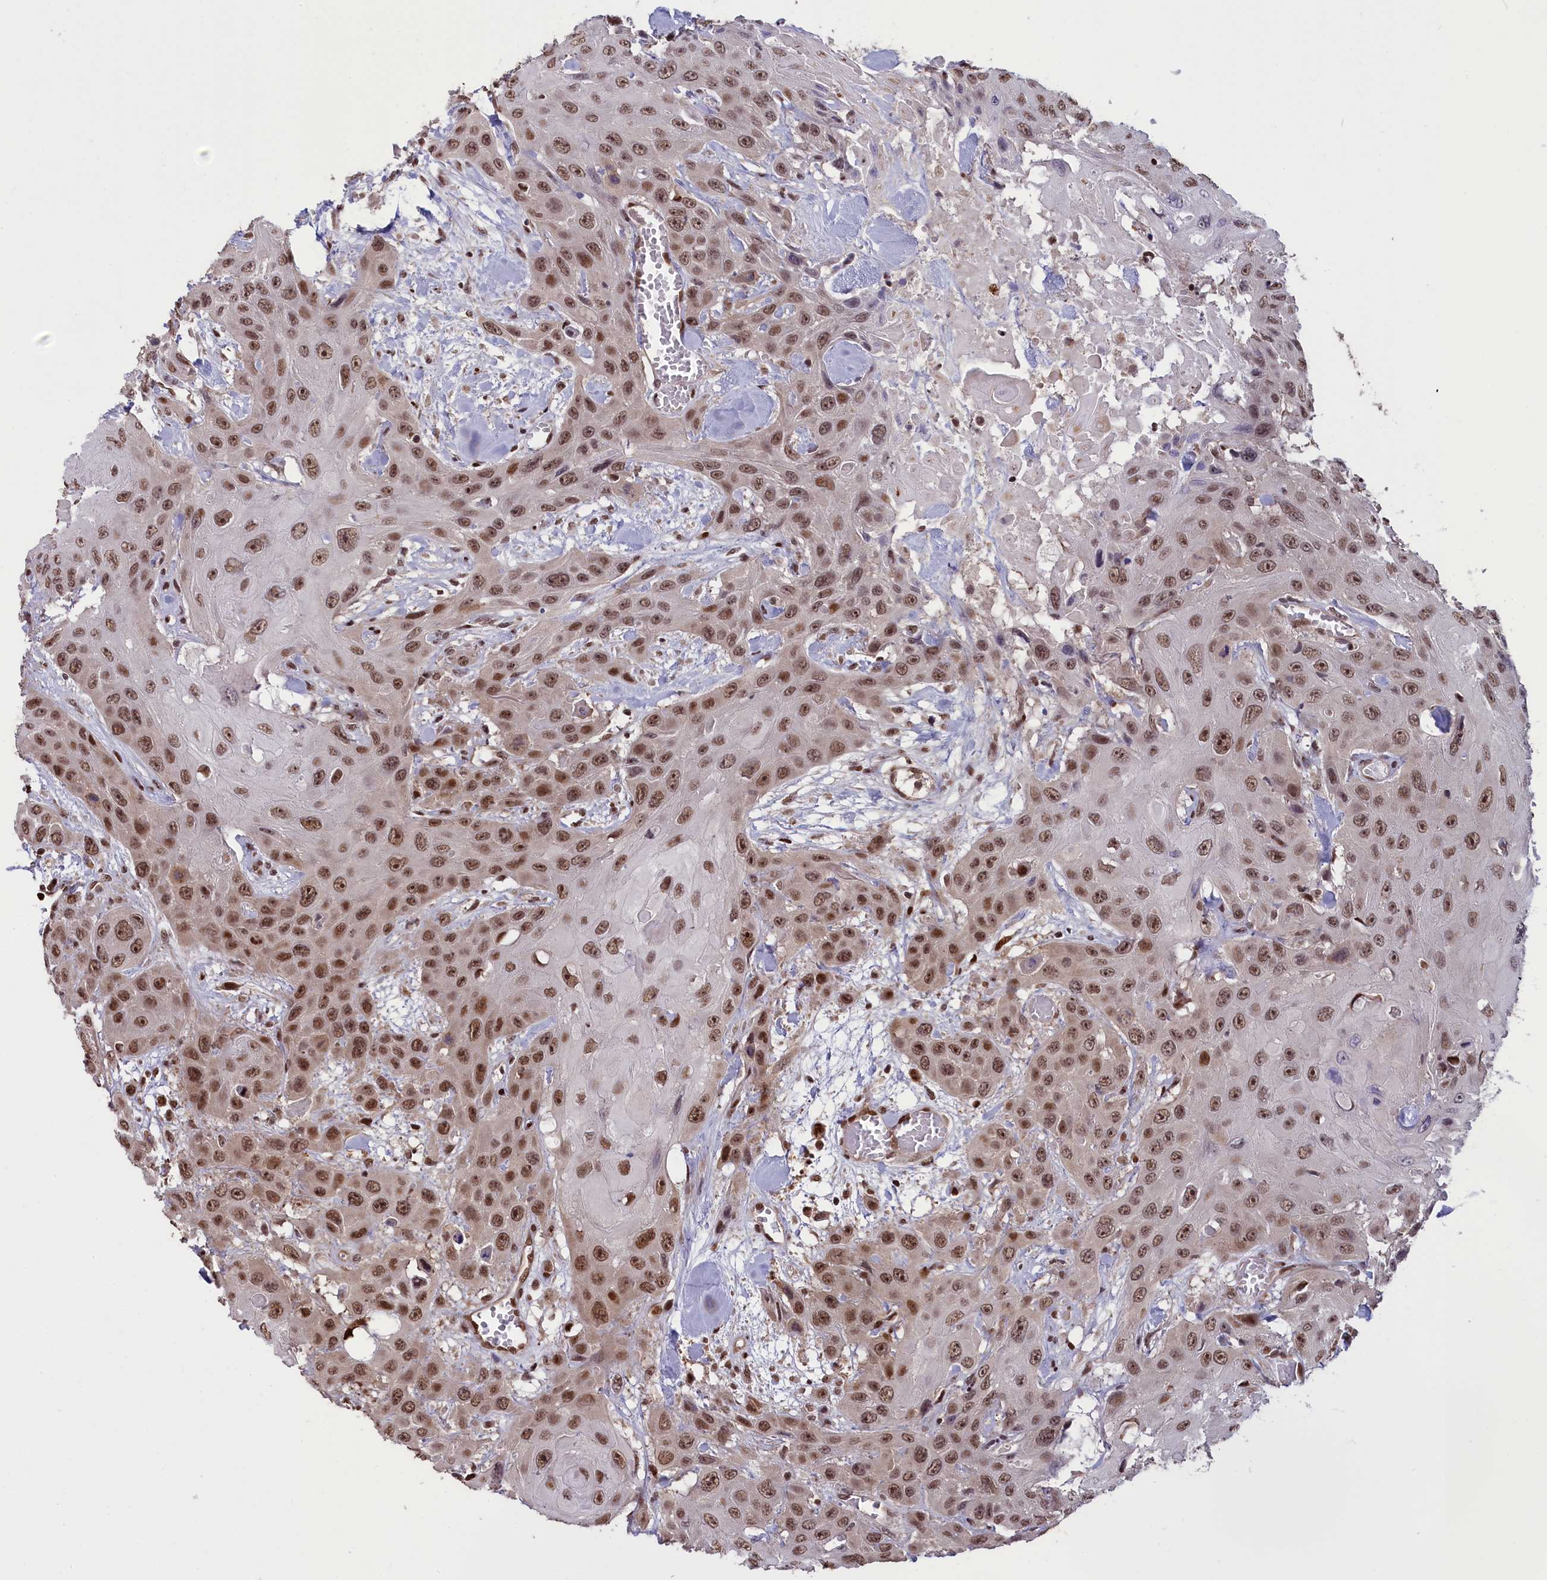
{"staining": {"intensity": "moderate", "quantity": ">75%", "location": "nuclear"}, "tissue": "head and neck cancer", "cell_type": "Tumor cells", "image_type": "cancer", "snomed": [{"axis": "morphology", "description": "Squamous cell carcinoma, NOS"}, {"axis": "topography", "description": "Head-Neck"}], "caption": "The immunohistochemical stain highlights moderate nuclear positivity in tumor cells of head and neck squamous cell carcinoma tissue. The staining is performed using DAB (3,3'-diaminobenzidine) brown chromogen to label protein expression. The nuclei are counter-stained blue using hematoxylin.", "gene": "RELB", "patient": {"sex": "male", "age": 81}}